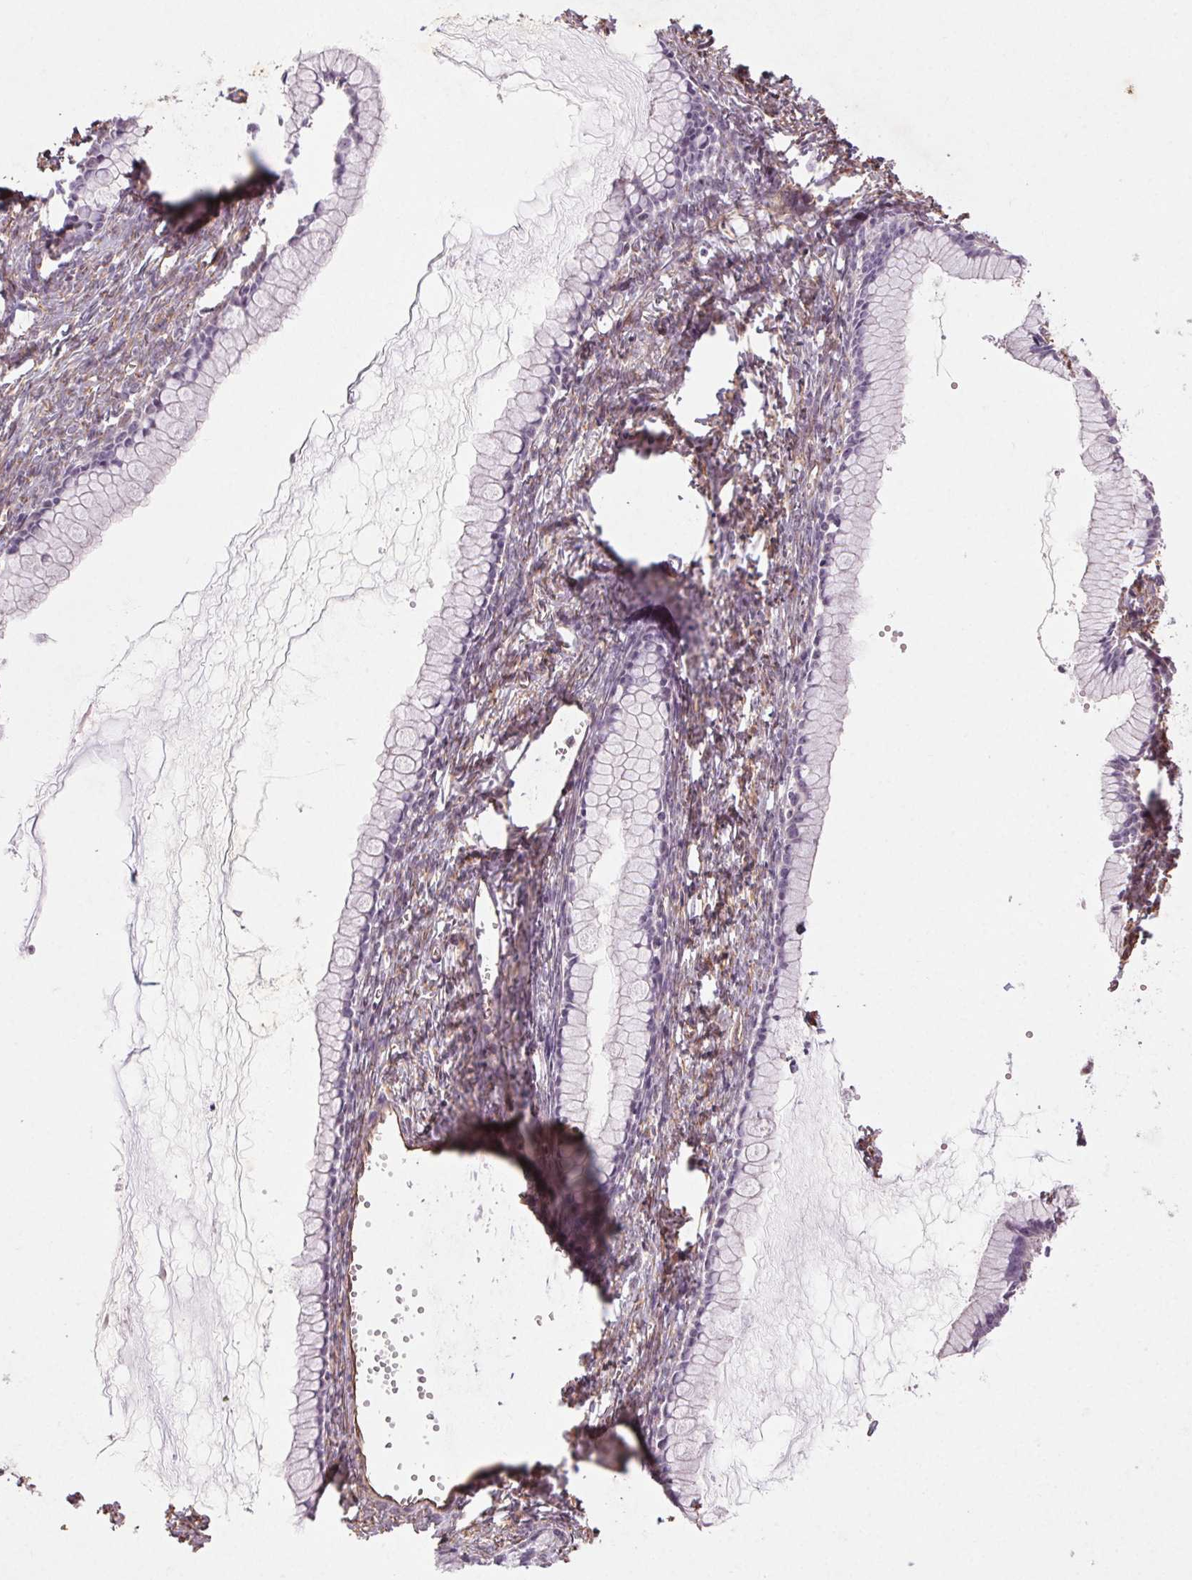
{"staining": {"intensity": "negative", "quantity": "none", "location": "none"}, "tissue": "ovarian cancer", "cell_type": "Tumor cells", "image_type": "cancer", "snomed": [{"axis": "morphology", "description": "Cystadenocarcinoma, mucinous, NOS"}, {"axis": "topography", "description": "Ovary"}], "caption": "Ovarian cancer was stained to show a protein in brown. There is no significant expression in tumor cells.", "gene": "CCSER1", "patient": {"sex": "female", "age": 41}}